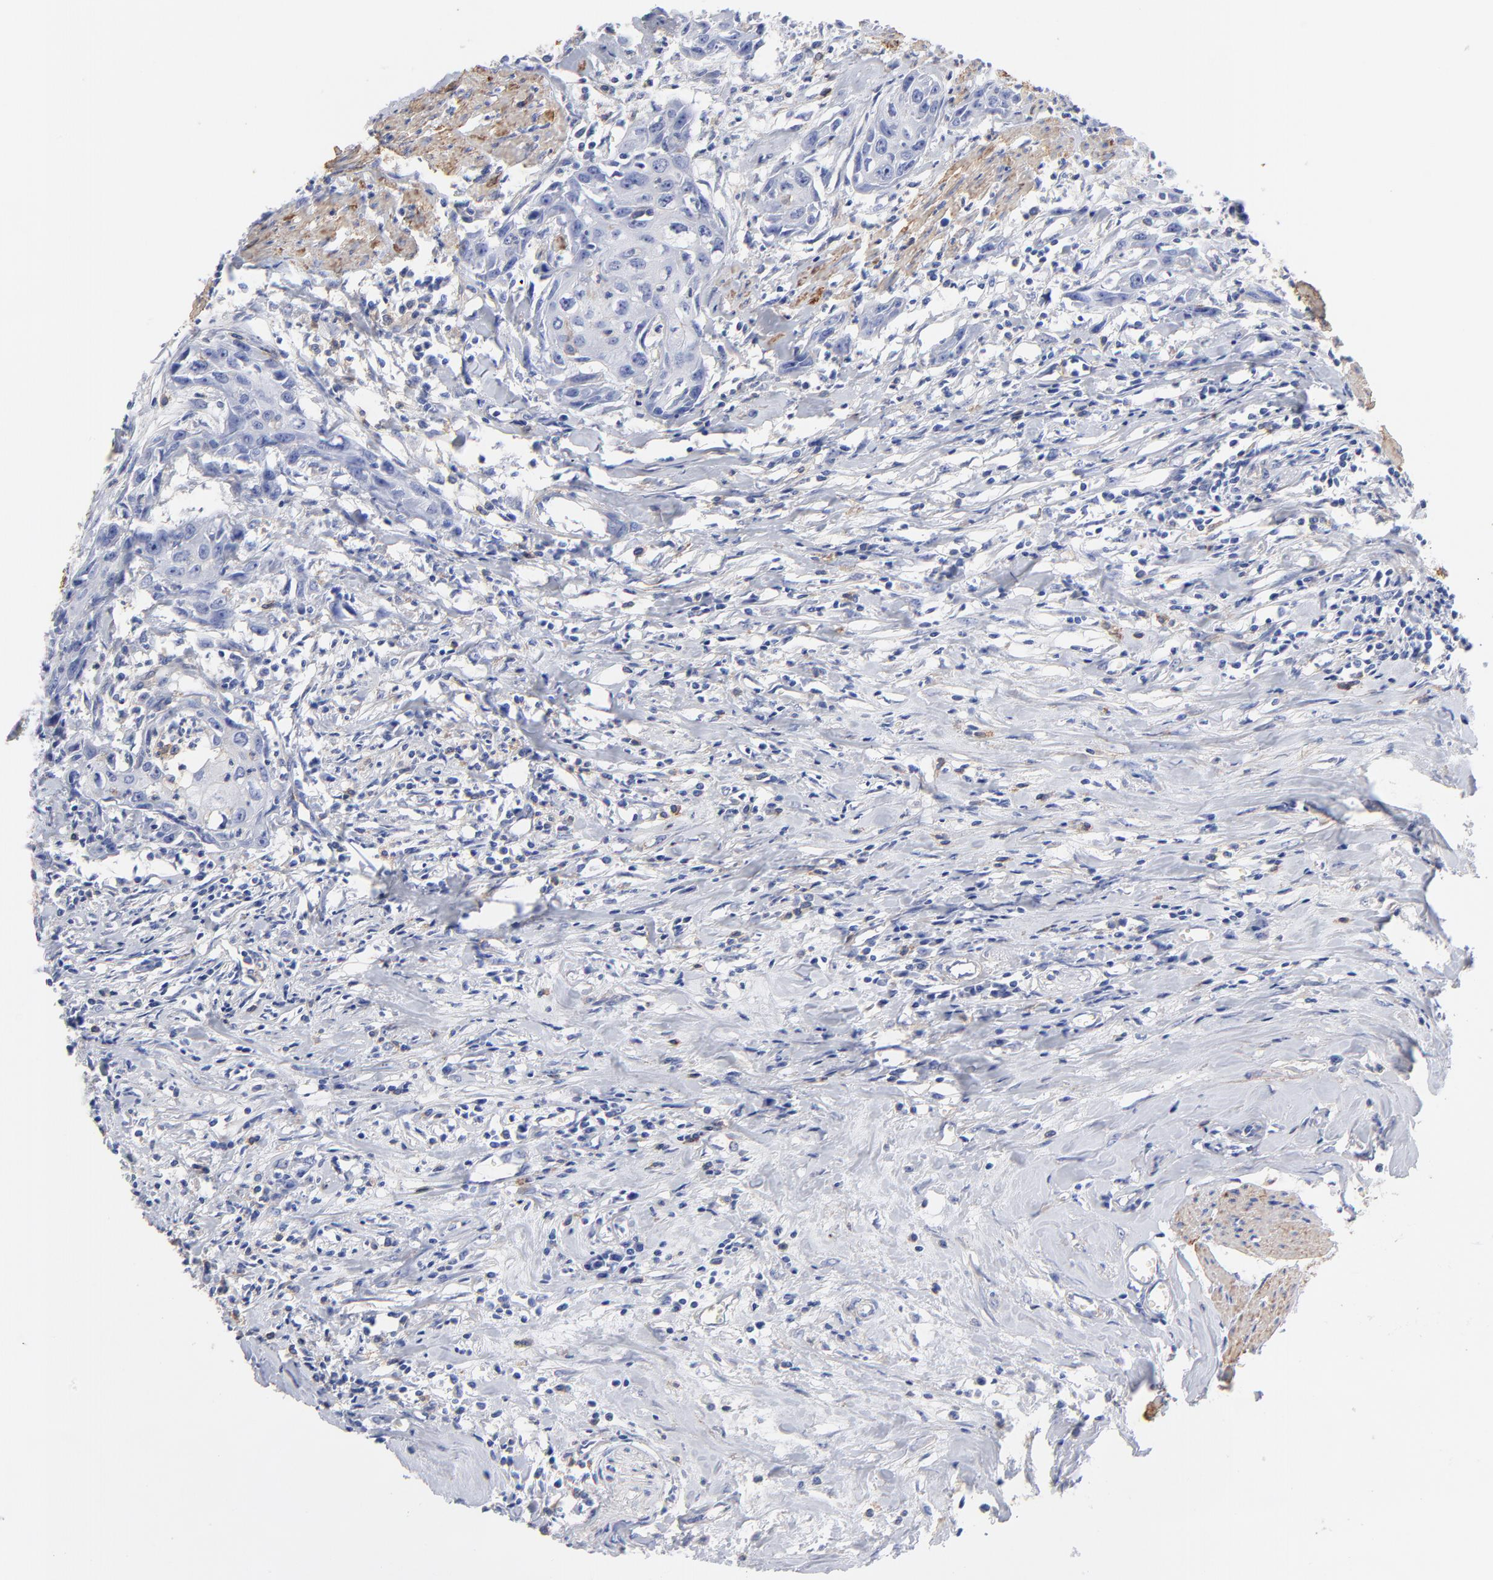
{"staining": {"intensity": "weak", "quantity": "<25%", "location": "cytoplasmic/membranous"}, "tissue": "urothelial cancer", "cell_type": "Tumor cells", "image_type": "cancer", "snomed": [{"axis": "morphology", "description": "Urothelial carcinoma, High grade"}, {"axis": "topography", "description": "Urinary bladder"}], "caption": "Immunohistochemistry of human urothelial cancer shows no staining in tumor cells.", "gene": "ASL", "patient": {"sex": "male", "age": 54}}